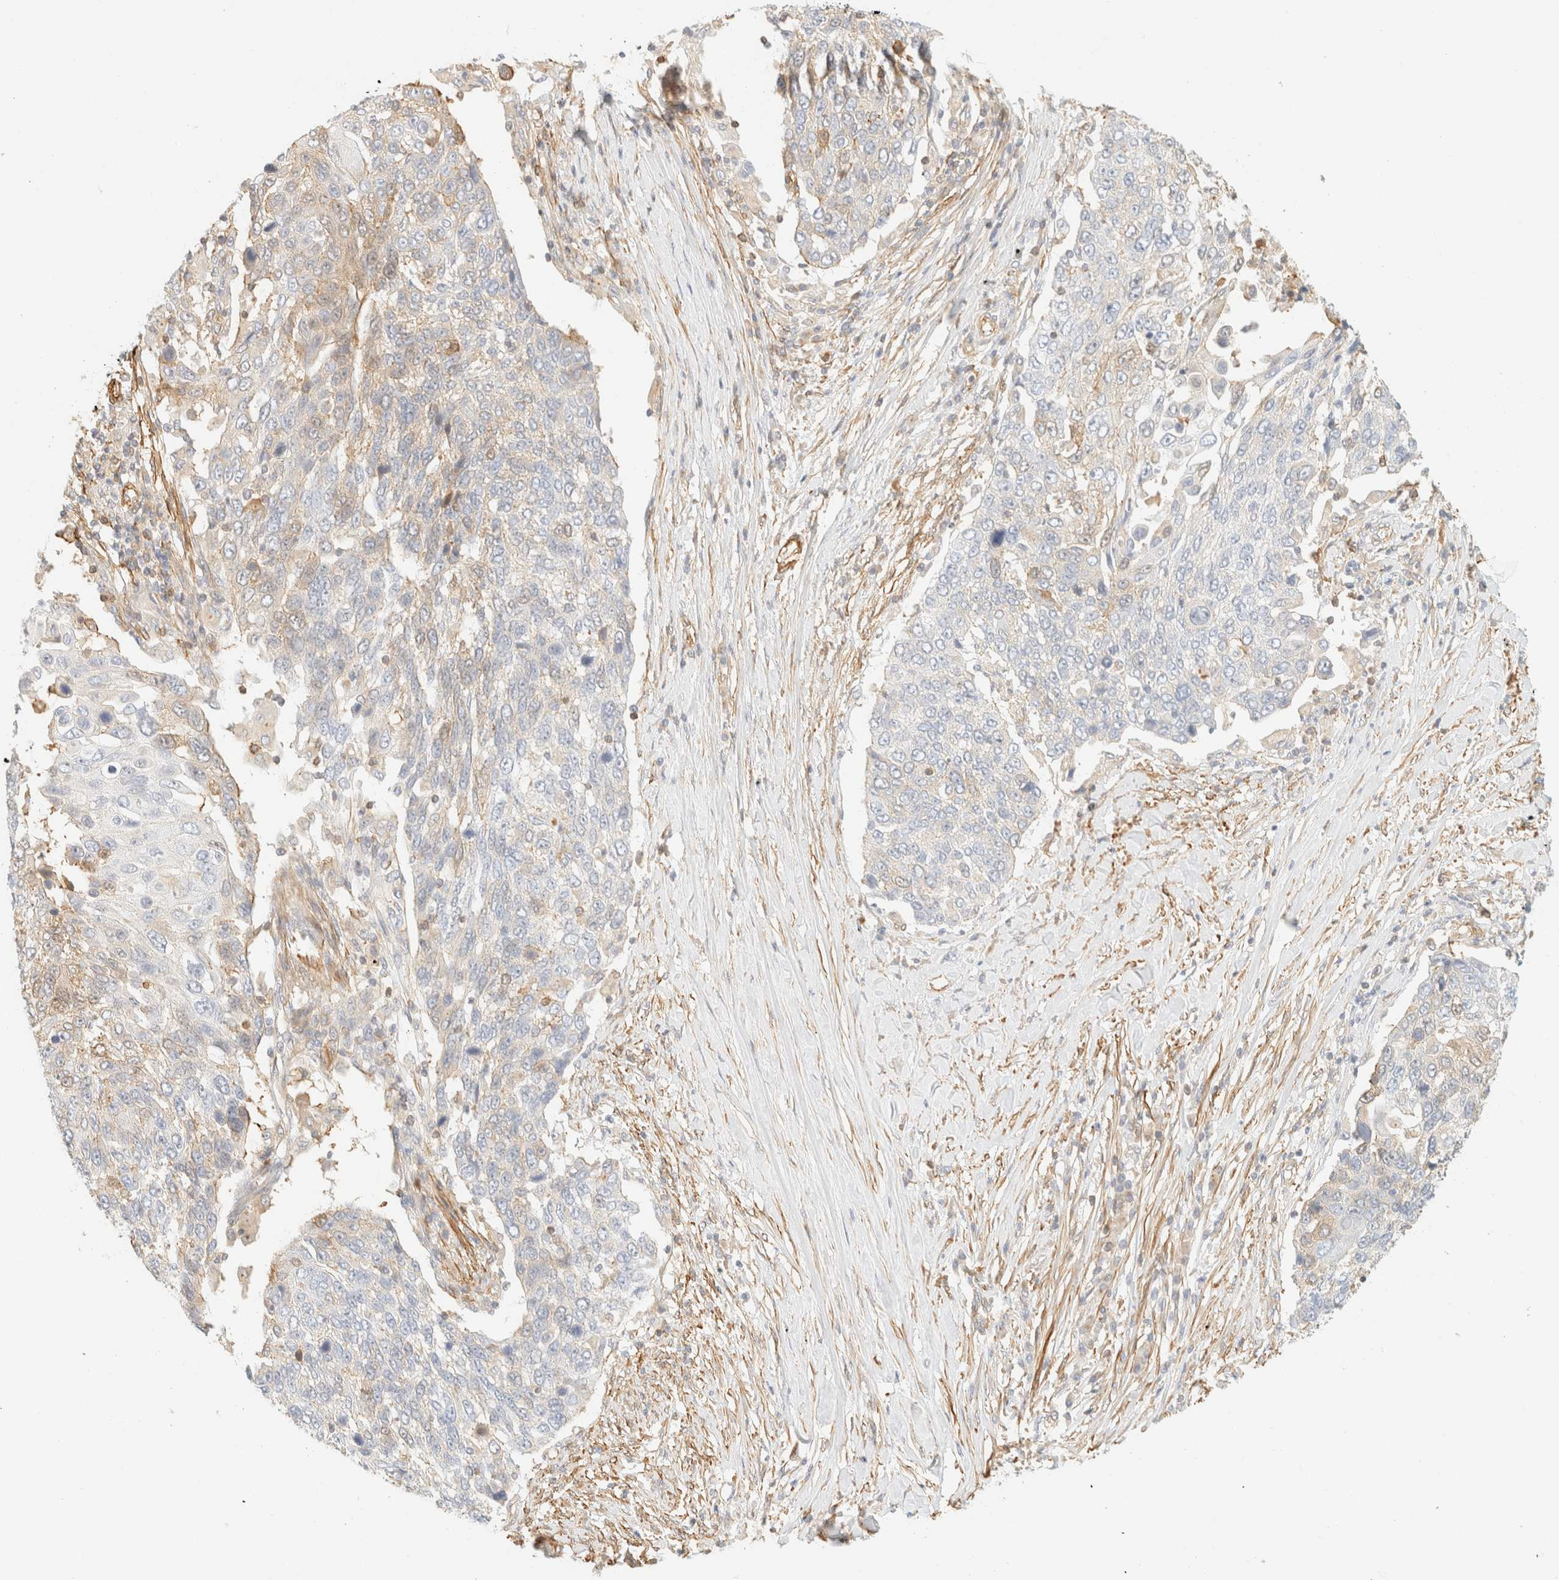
{"staining": {"intensity": "weak", "quantity": "<25%", "location": "cytoplasmic/membranous"}, "tissue": "lung cancer", "cell_type": "Tumor cells", "image_type": "cancer", "snomed": [{"axis": "morphology", "description": "Squamous cell carcinoma, NOS"}, {"axis": "topography", "description": "Lung"}], "caption": "Lung squamous cell carcinoma stained for a protein using IHC demonstrates no staining tumor cells.", "gene": "OTOP2", "patient": {"sex": "male", "age": 66}}